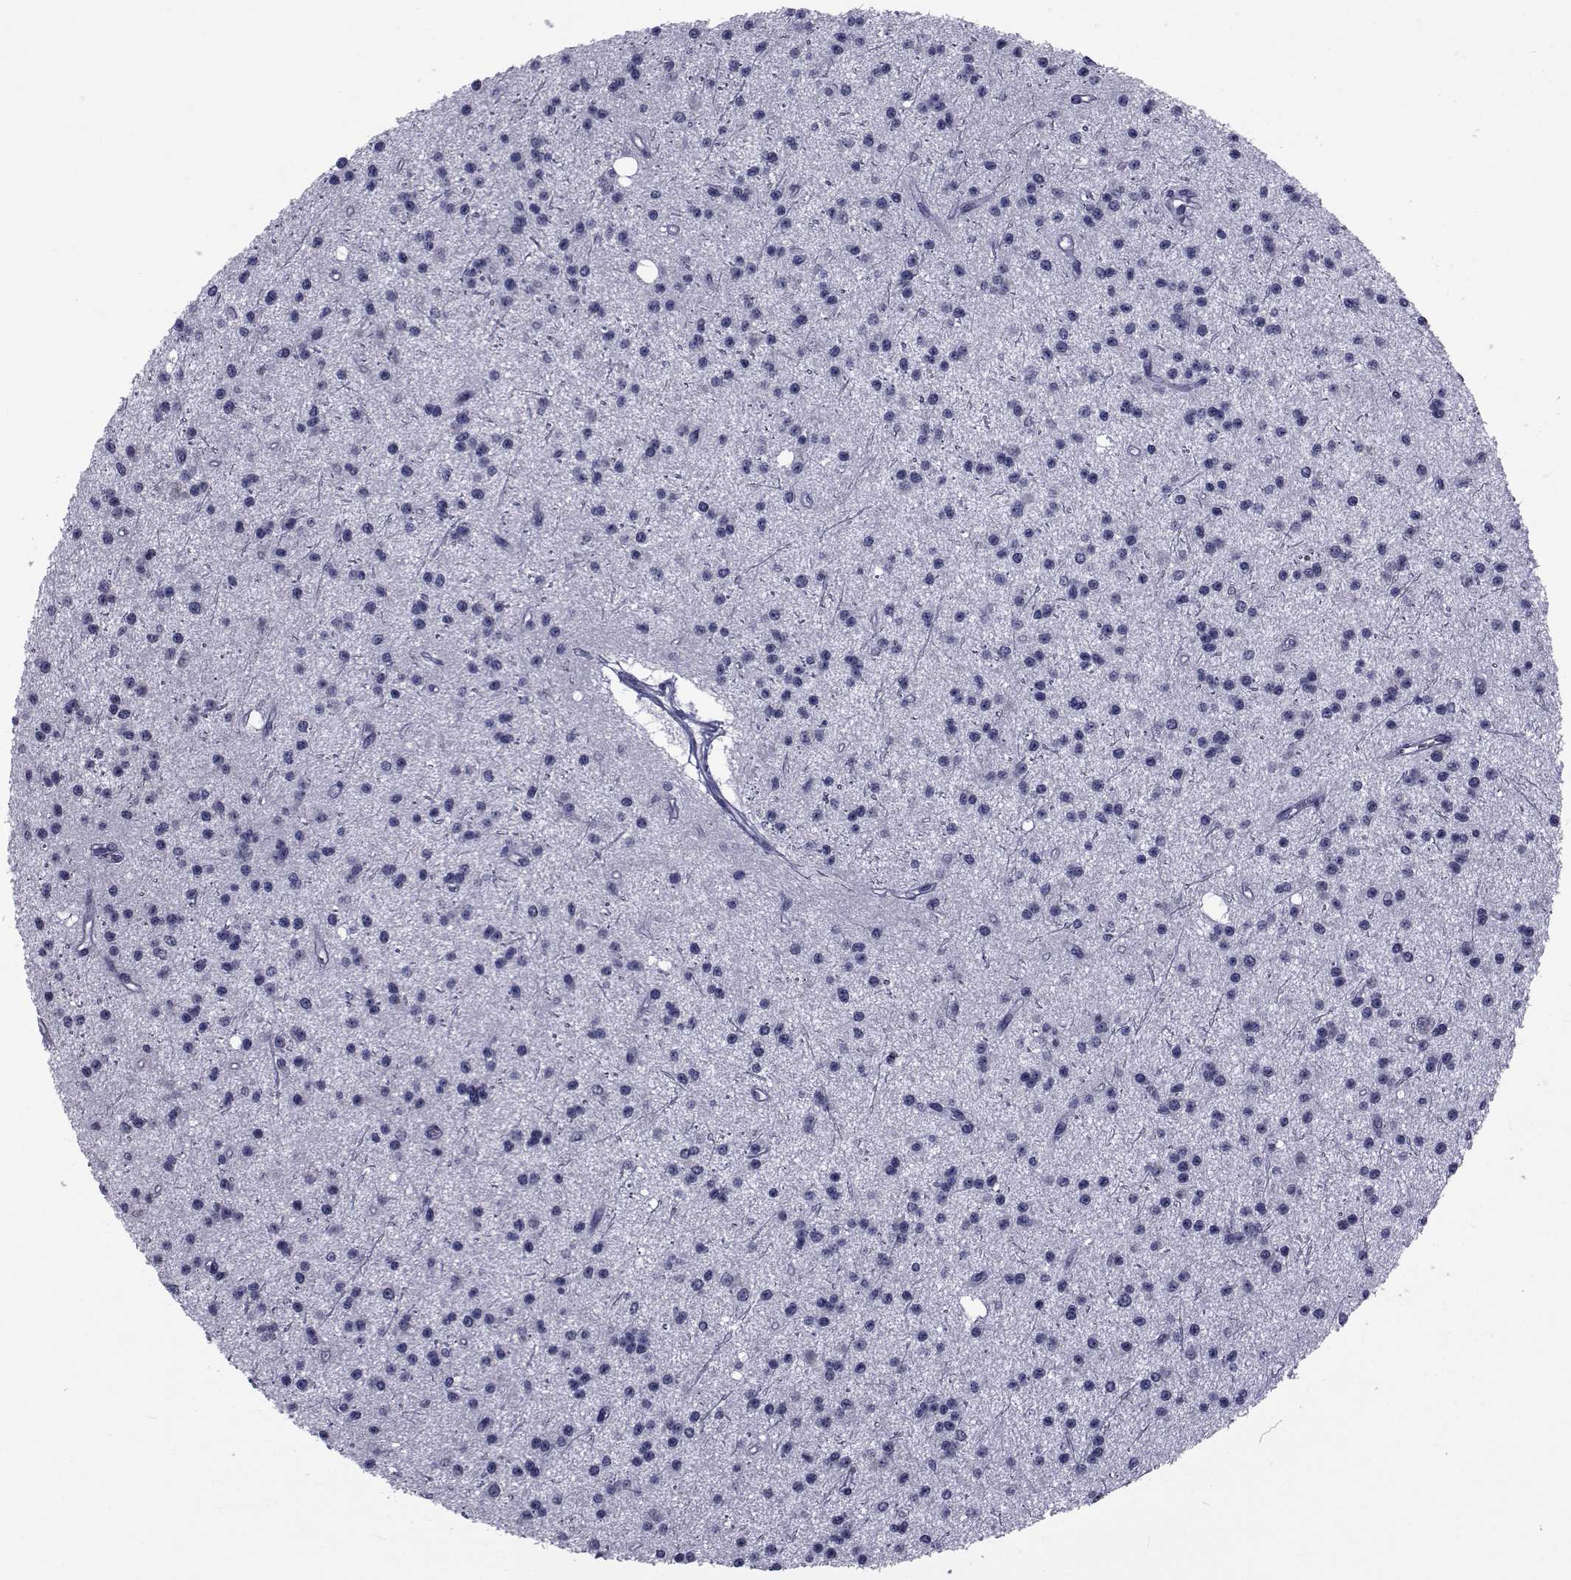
{"staining": {"intensity": "negative", "quantity": "none", "location": "none"}, "tissue": "glioma", "cell_type": "Tumor cells", "image_type": "cancer", "snomed": [{"axis": "morphology", "description": "Glioma, malignant, Low grade"}, {"axis": "topography", "description": "Brain"}], "caption": "Tumor cells show no significant protein expression in glioma.", "gene": "GKAP1", "patient": {"sex": "male", "age": 27}}